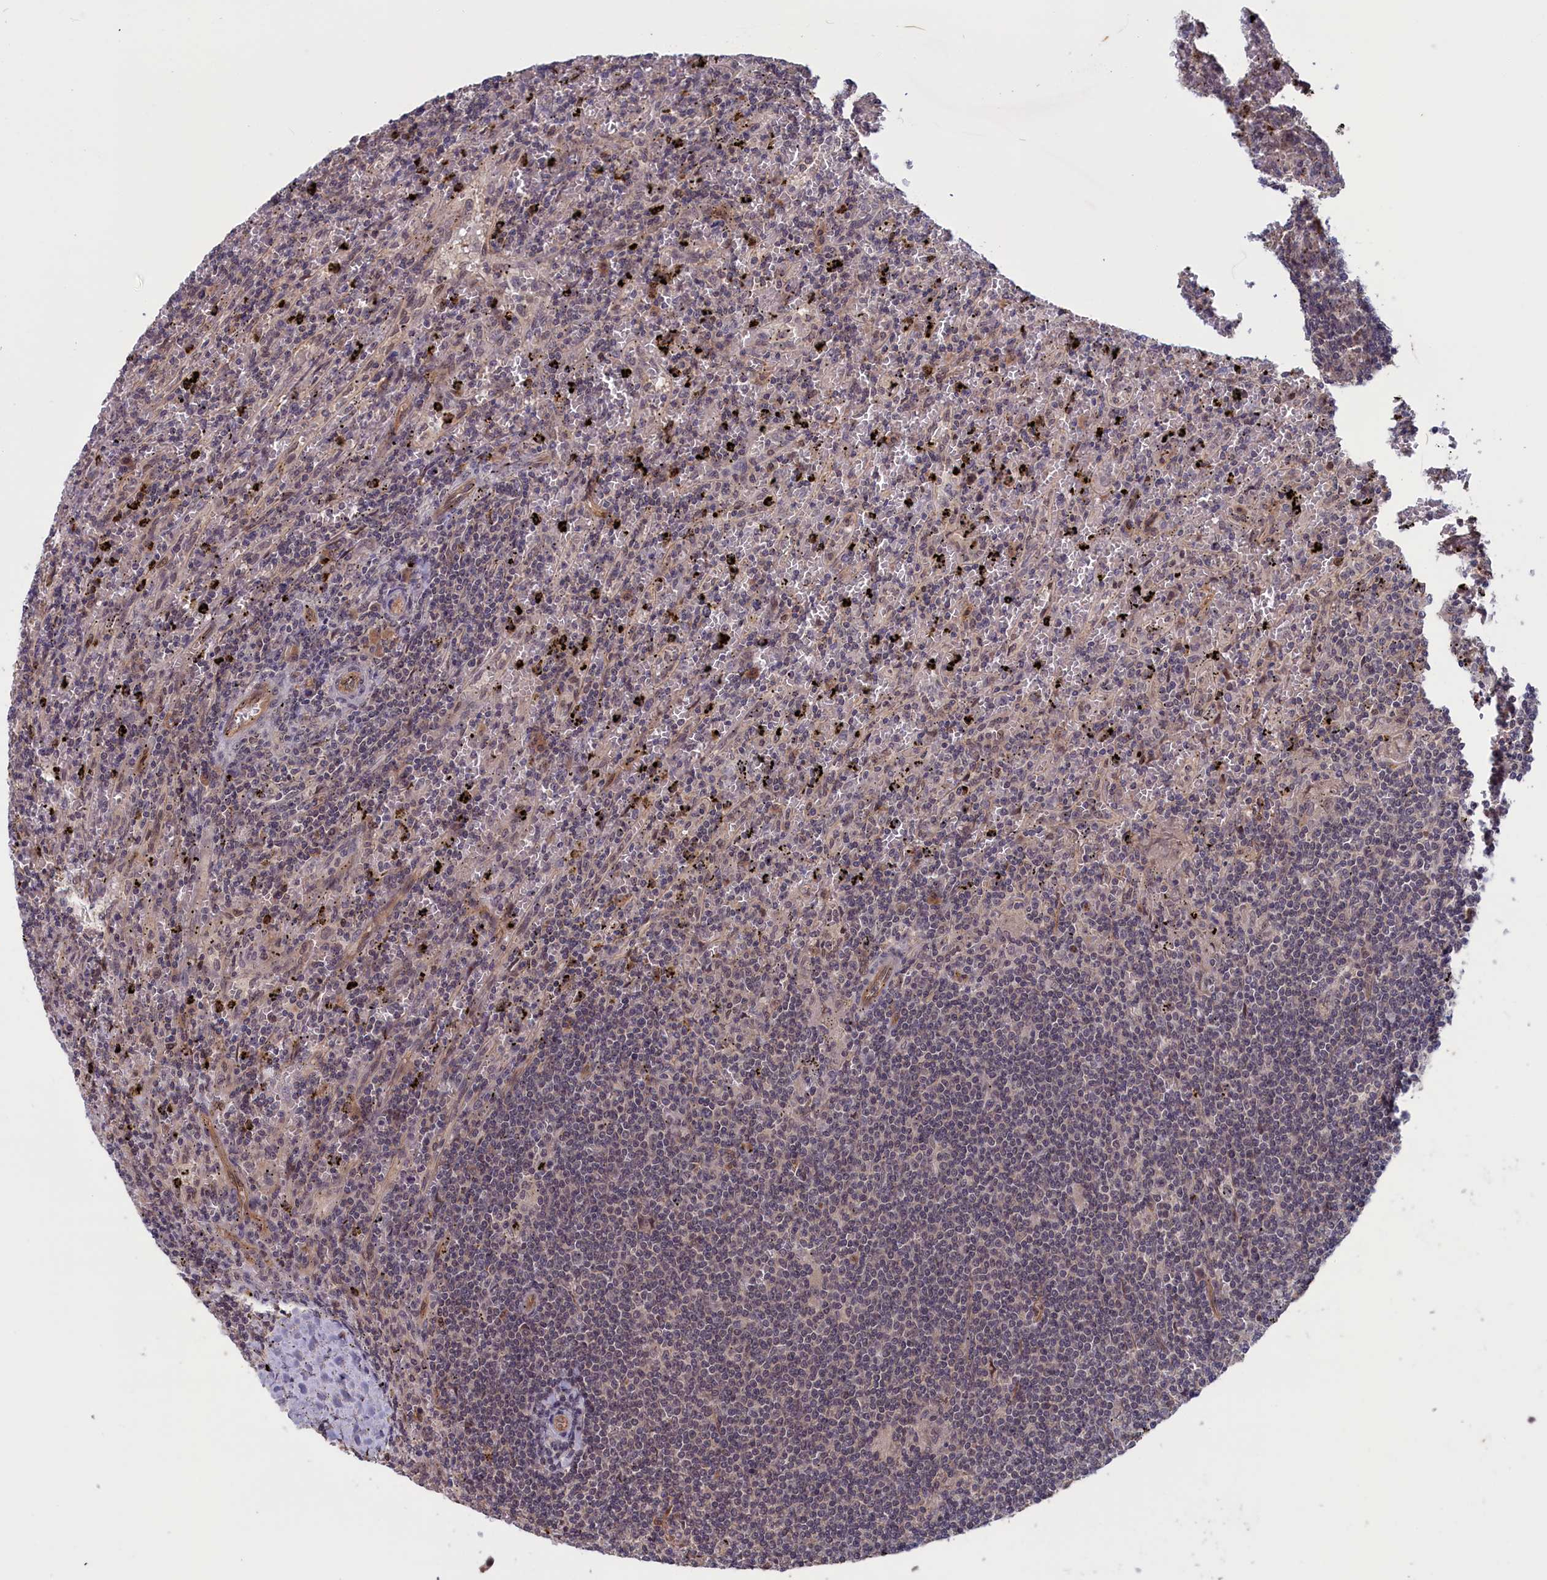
{"staining": {"intensity": "negative", "quantity": "none", "location": "none"}, "tissue": "lymphoma", "cell_type": "Tumor cells", "image_type": "cancer", "snomed": [{"axis": "morphology", "description": "Malignant lymphoma, non-Hodgkin's type, Low grade"}, {"axis": "topography", "description": "Spleen"}], "caption": "Tumor cells are negative for protein expression in human lymphoma. (Immunohistochemistry (ihc), brightfield microscopy, high magnification).", "gene": "PLP2", "patient": {"sex": "male", "age": 76}}